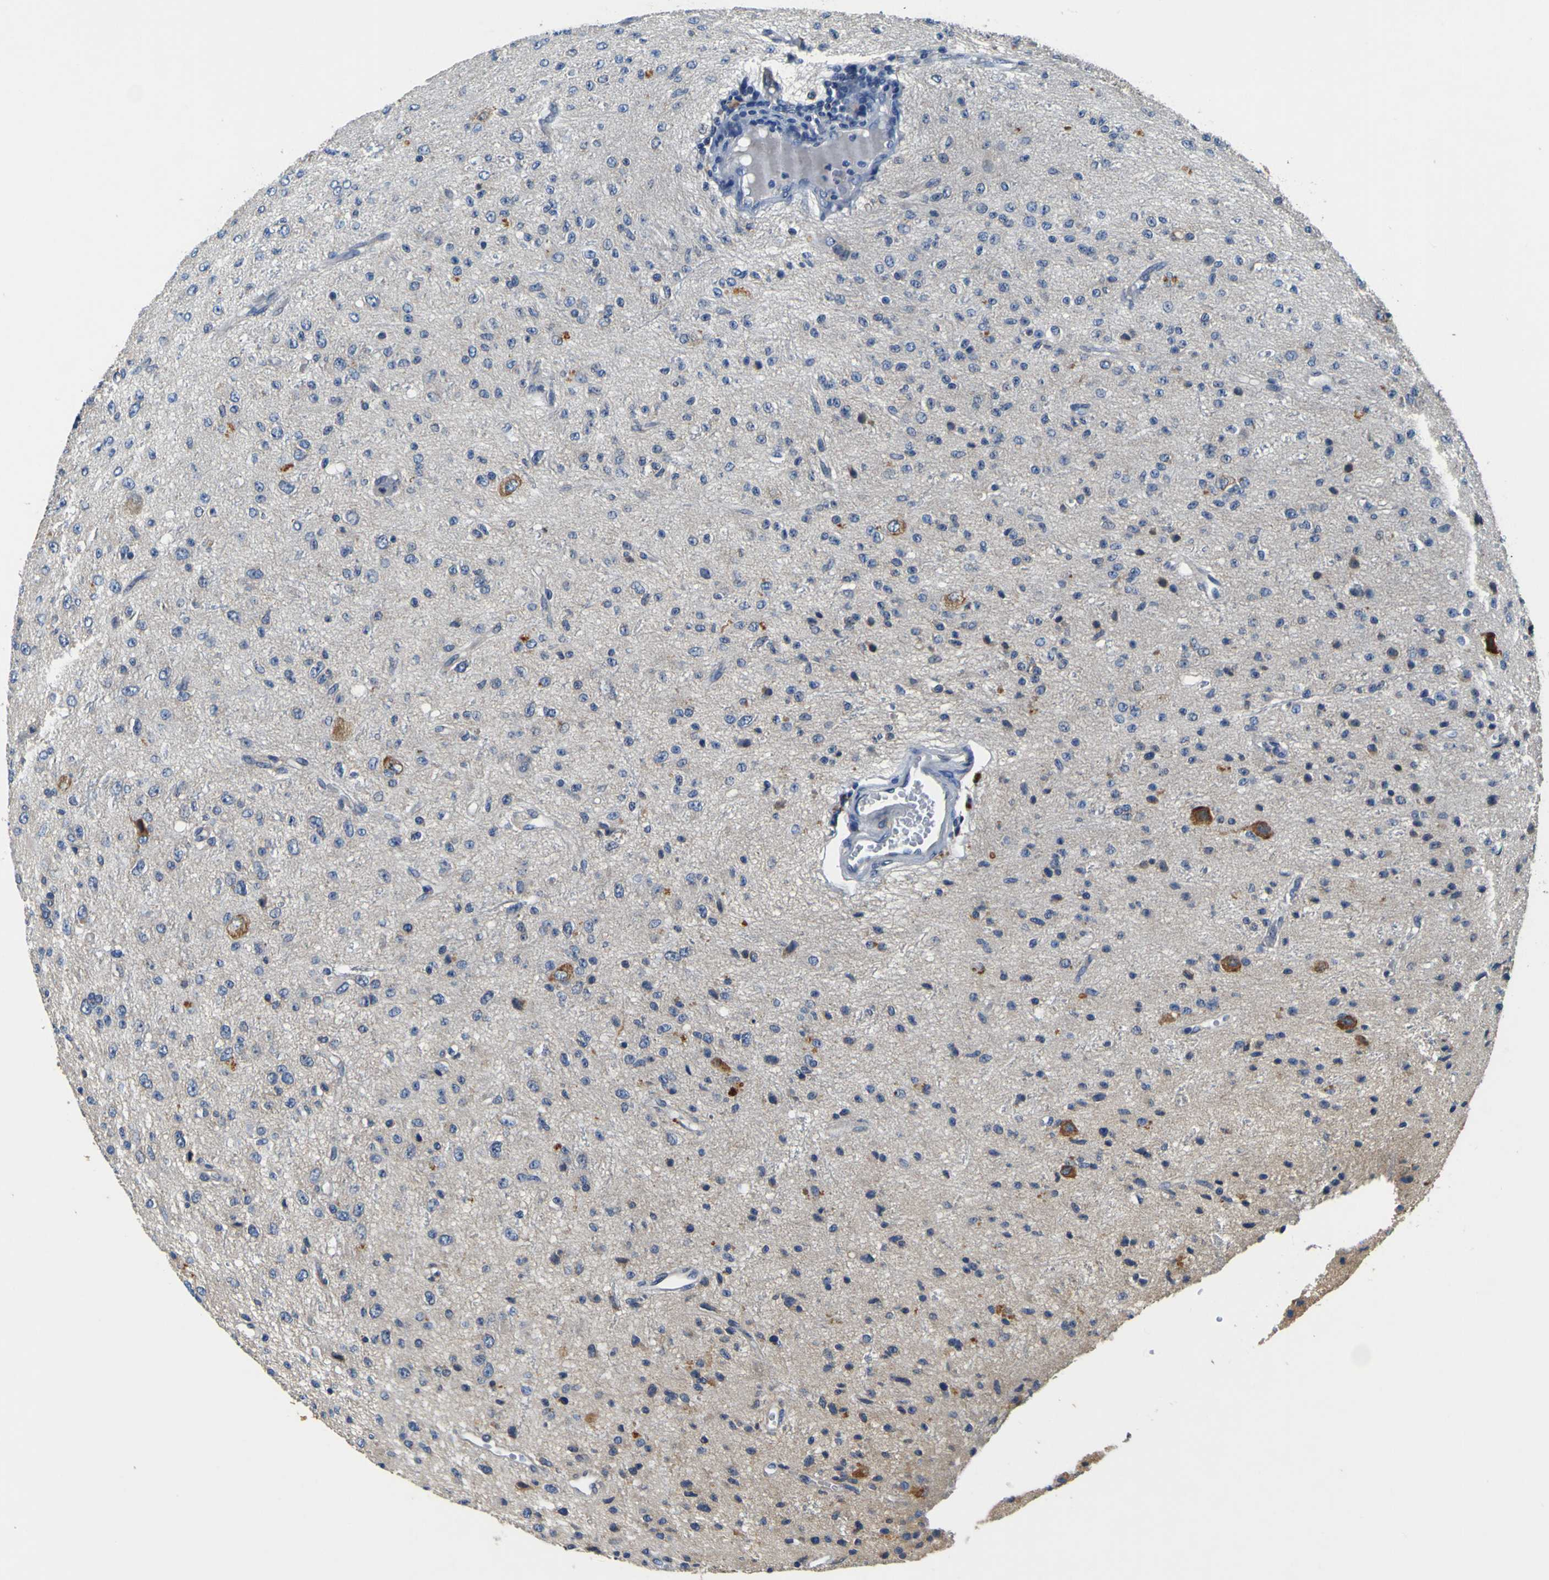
{"staining": {"intensity": "moderate", "quantity": "<25%", "location": "cytoplasmic/membranous"}, "tissue": "glioma", "cell_type": "Tumor cells", "image_type": "cancer", "snomed": [{"axis": "morphology", "description": "Glioma, malignant, High grade"}, {"axis": "topography", "description": "pancreas cauda"}], "caption": "Immunohistochemistry photomicrograph of neoplastic tissue: human malignant glioma (high-grade) stained using immunohistochemistry (IHC) exhibits low levels of moderate protein expression localized specifically in the cytoplasmic/membranous of tumor cells, appearing as a cytoplasmic/membranous brown color.", "gene": "EPHB4", "patient": {"sex": "male", "age": 60}}